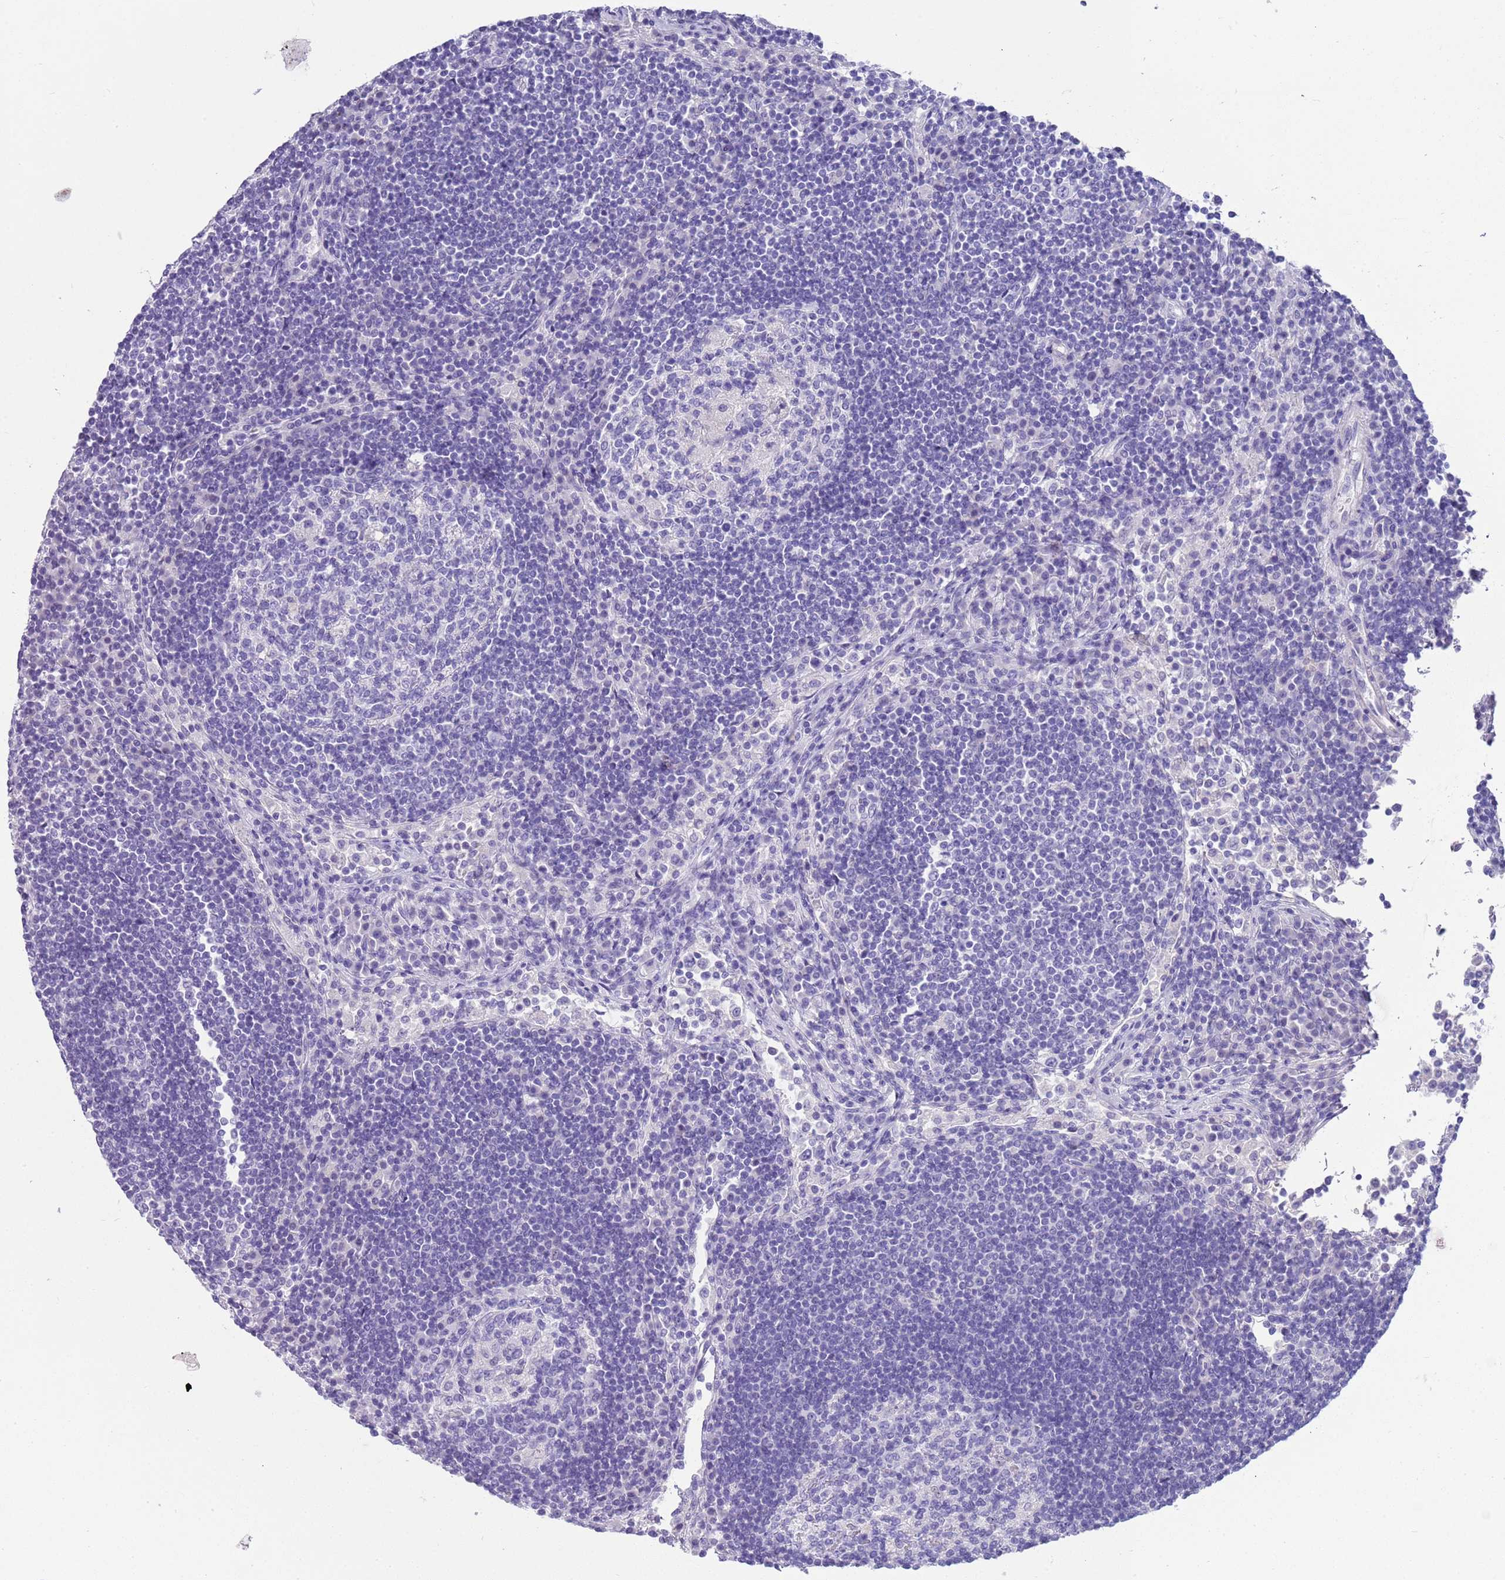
{"staining": {"intensity": "negative", "quantity": "none", "location": "none"}, "tissue": "lymph node", "cell_type": "Germinal center cells", "image_type": "normal", "snomed": [{"axis": "morphology", "description": "Normal tissue, NOS"}, {"axis": "topography", "description": "Lymph node"}], "caption": "Unremarkable lymph node was stained to show a protein in brown. There is no significant expression in germinal center cells.", "gene": "CTRC", "patient": {"sex": "female", "age": 53}}